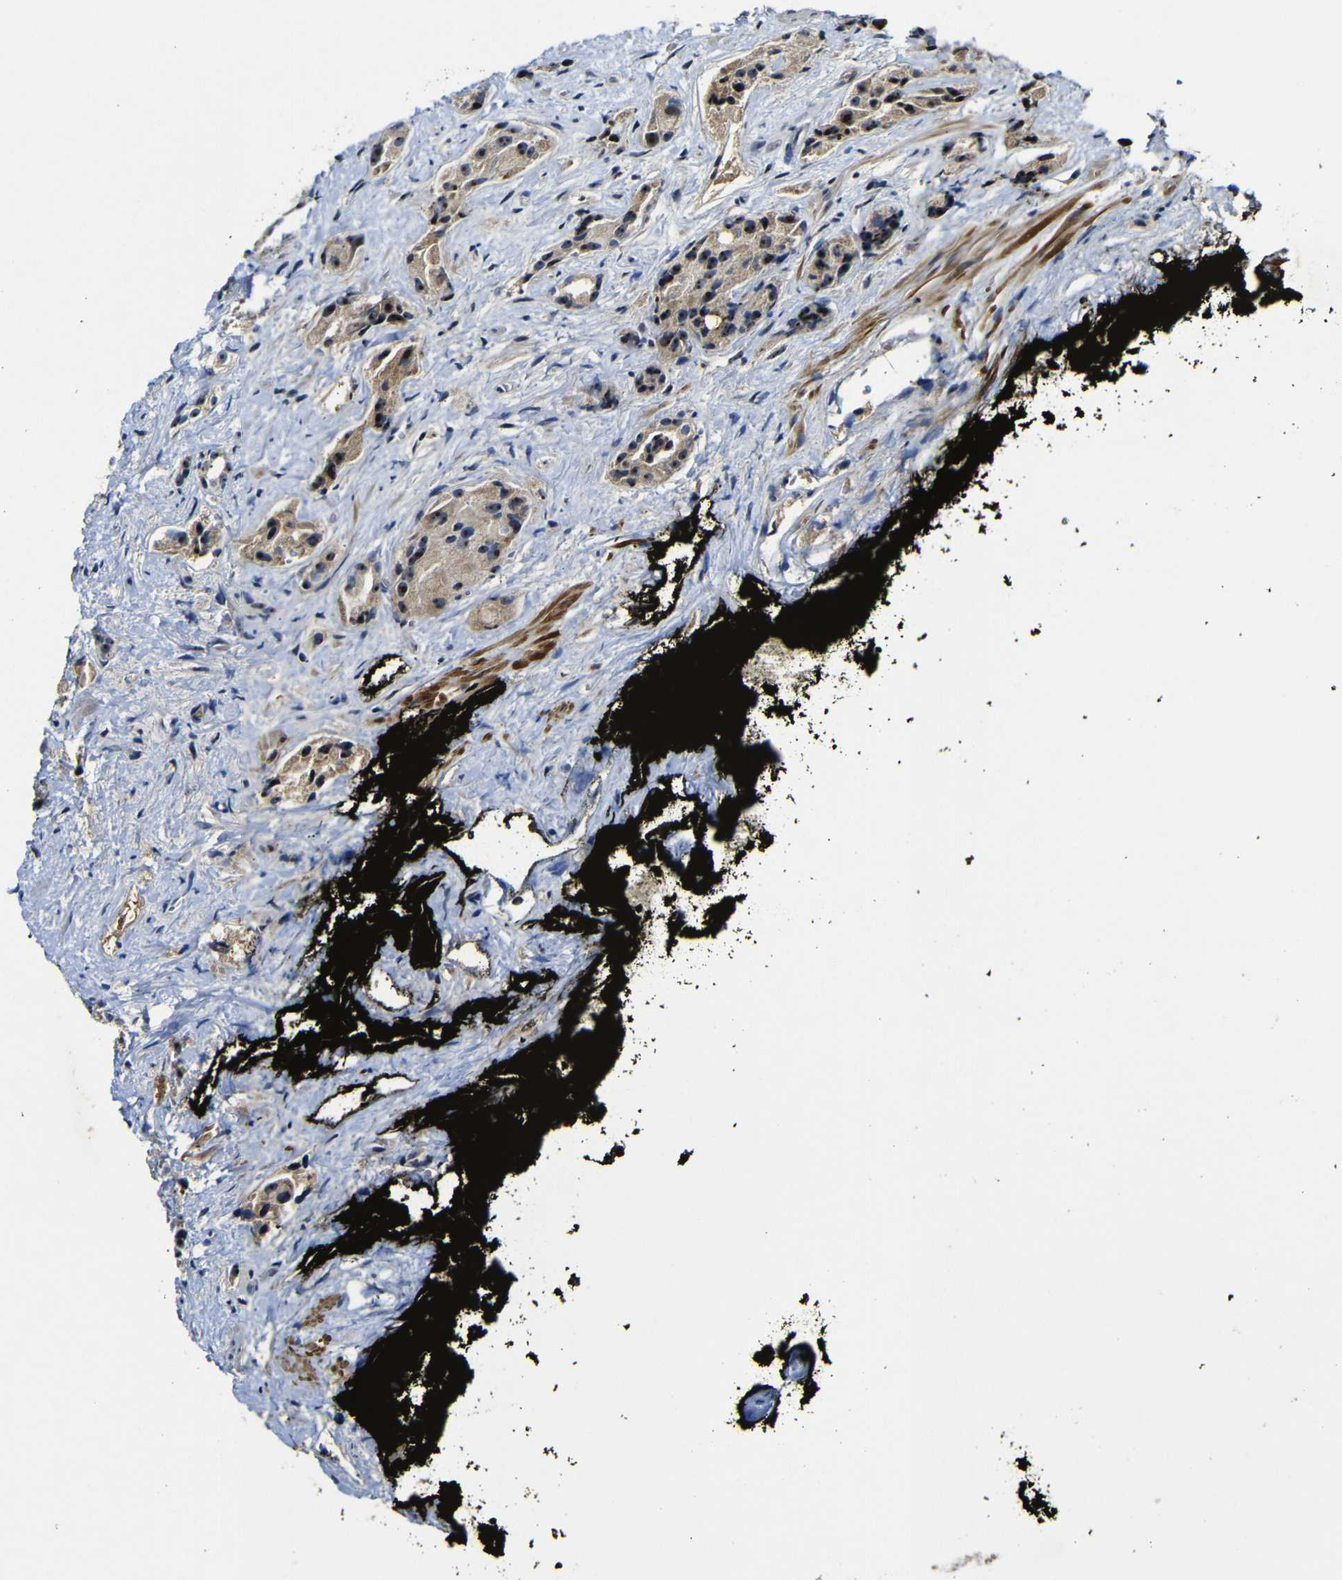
{"staining": {"intensity": "strong", "quantity": ">75%", "location": "cytoplasmic/membranous,nuclear"}, "tissue": "prostate cancer", "cell_type": "Tumor cells", "image_type": "cancer", "snomed": [{"axis": "morphology", "description": "Adenocarcinoma, High grade"}, {"axis": "topography", "description": "Prostate"}], "caption": "Immunohistochemistry photomicrograph of neoplastic tissue: human prostate cancer (adenocarcinoma (high-grade)) stained using immunohistochemistry (IHC) shows high levels of strong protein expression localized specifically in the cytoplasmic/membranous and nuclear of tumor cells, appearing as a cytoplasmic/membranous and nuclear brown color.", "gene": "MYC", "patient": {"sex": "male", "age": 71}}